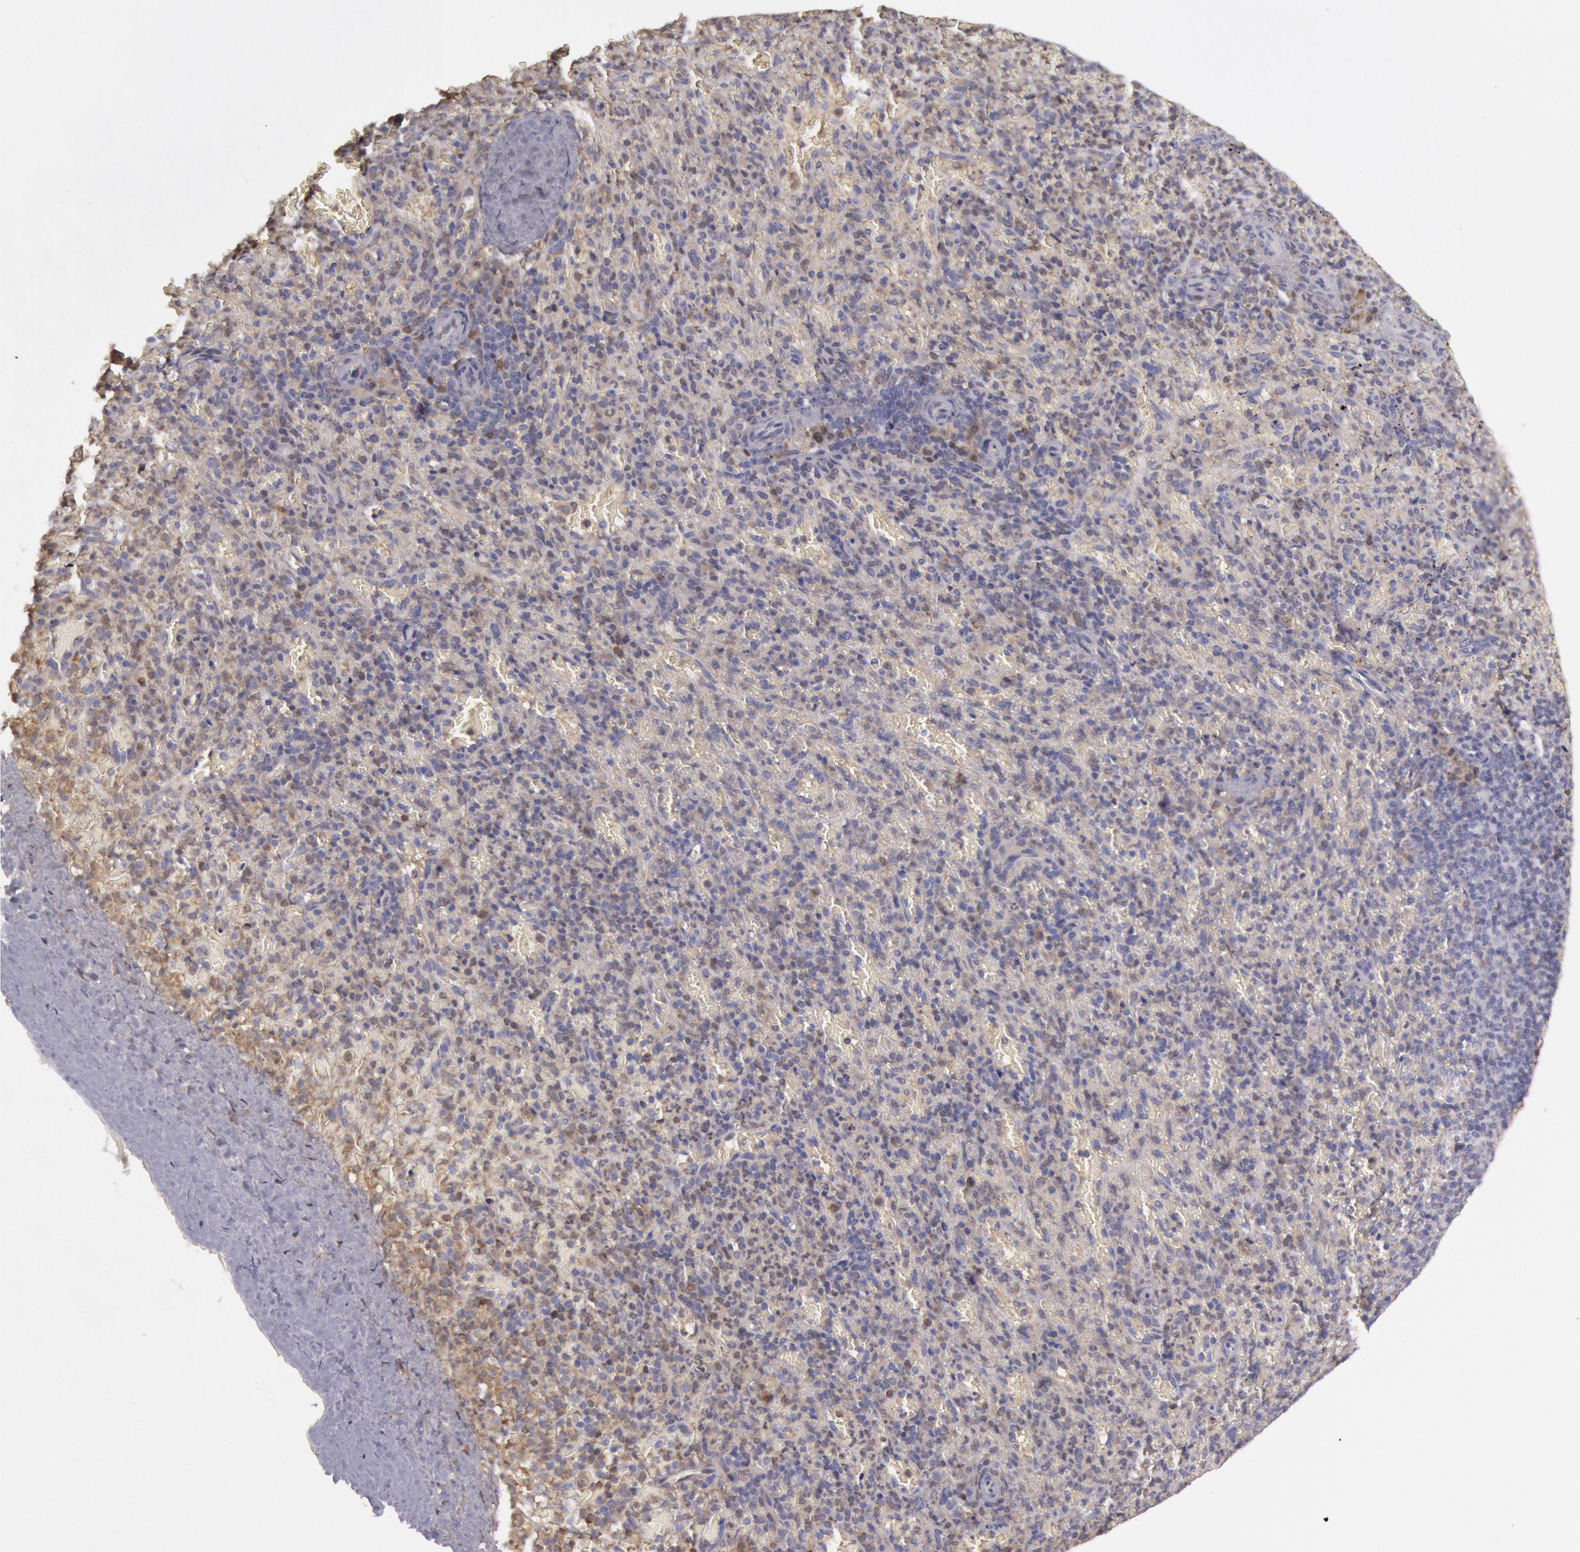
{"staining": {"intensity": "weak", "quantity": "<25%", "location": "cytoplasmic/membranous"}, "tissue": "spleen", "cell_type": "Cells in red pulp", "image_type": "normal", "snomed": [{"axis": "morphology", "description": "Normal tissue, NOS"}, {"axis": "topography", "description": "Spleen"}], "caption": "This is an immunohistochemistry (IHC) histopathology image of normal spleen. There is no staining in cells in red pulp.", "gene": "MPST", "patient": {"sex": "female", "age": 50}}